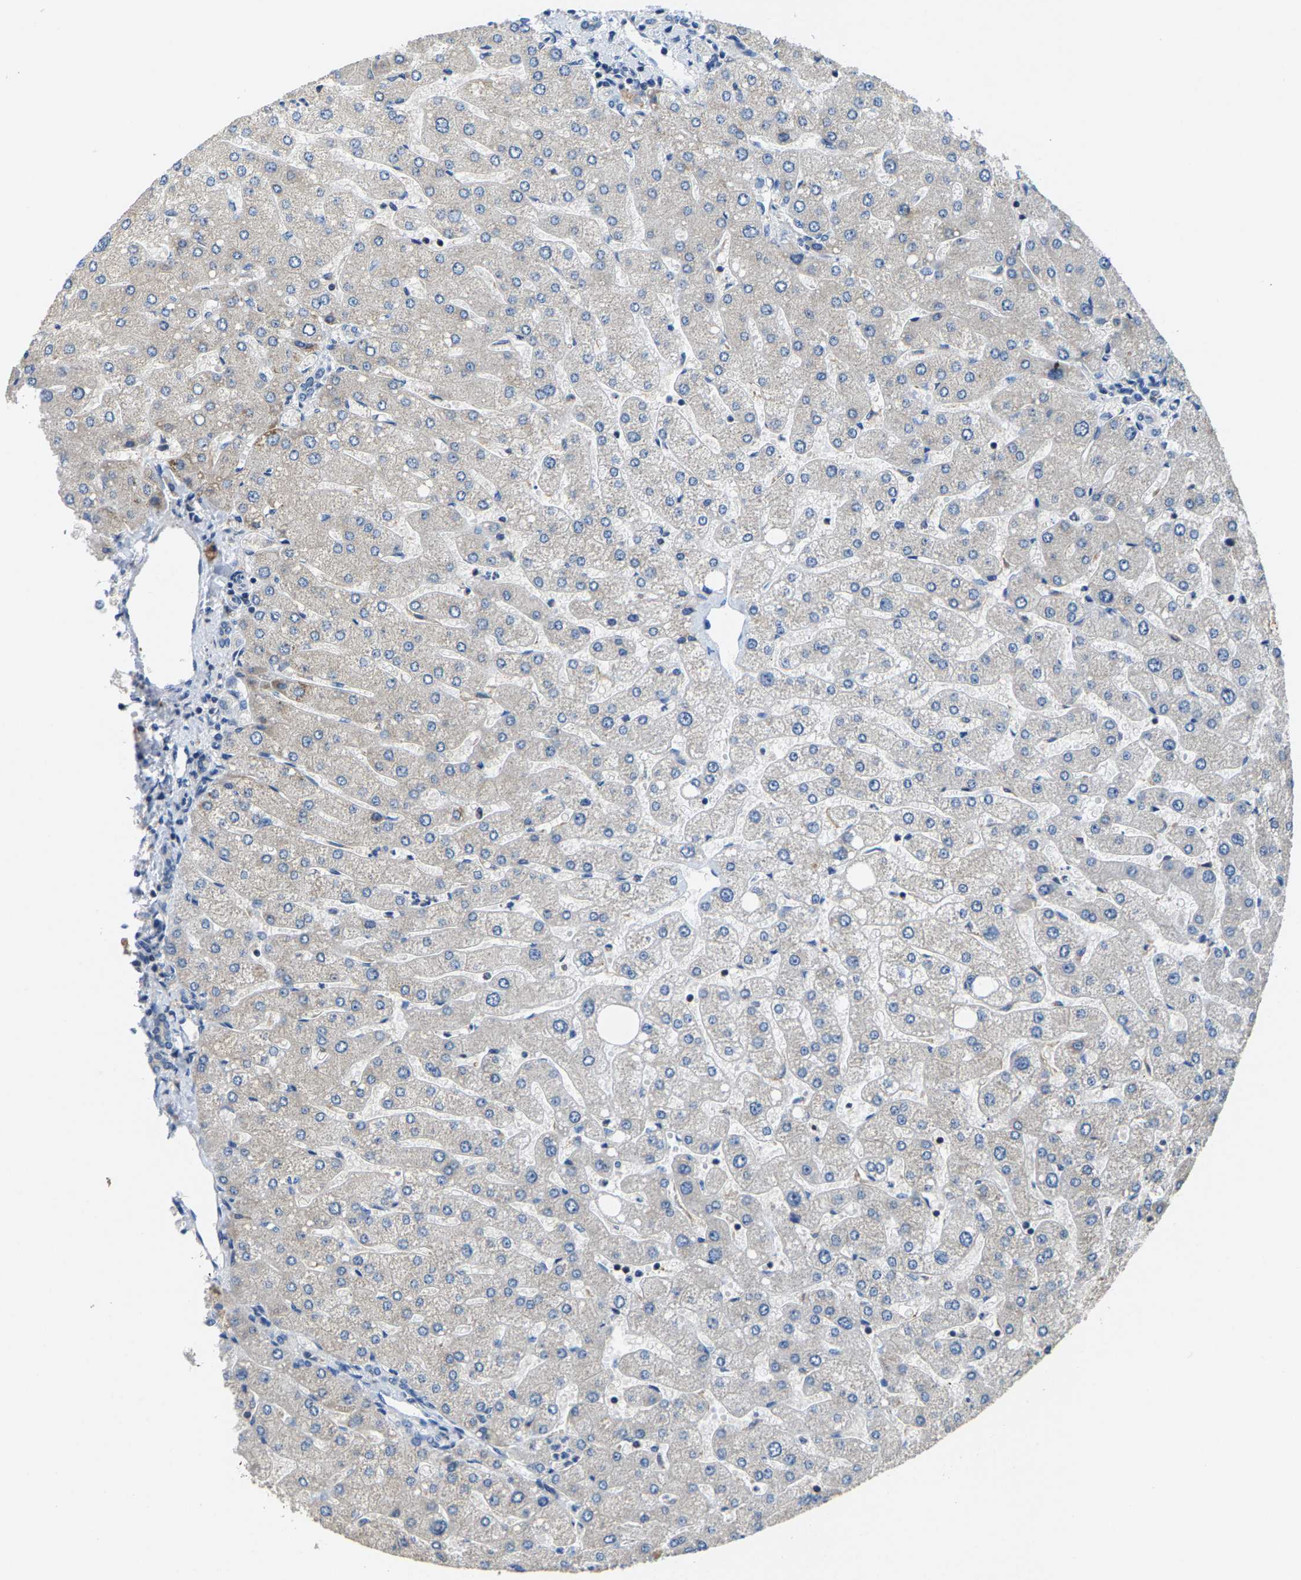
{"staining": {"intensity": "negative", "quantity": "none", "location": "none"}, "tissue": "liver", "cell_type": "Cholangiocytes", "image_type": "normal", "snomed": [{"axis": "morphology", "description": "Normal tissue, NOS"}, {"axis": "topography", "description": "Liver"}], "caption": "Immunohistochemistry histopathology image of normal liver: human liver stained with DAB displays no significant protein positivity in cholangiocytes.", "gene": "SHMT2", "patient": {"sex": "male", "age": 55}}